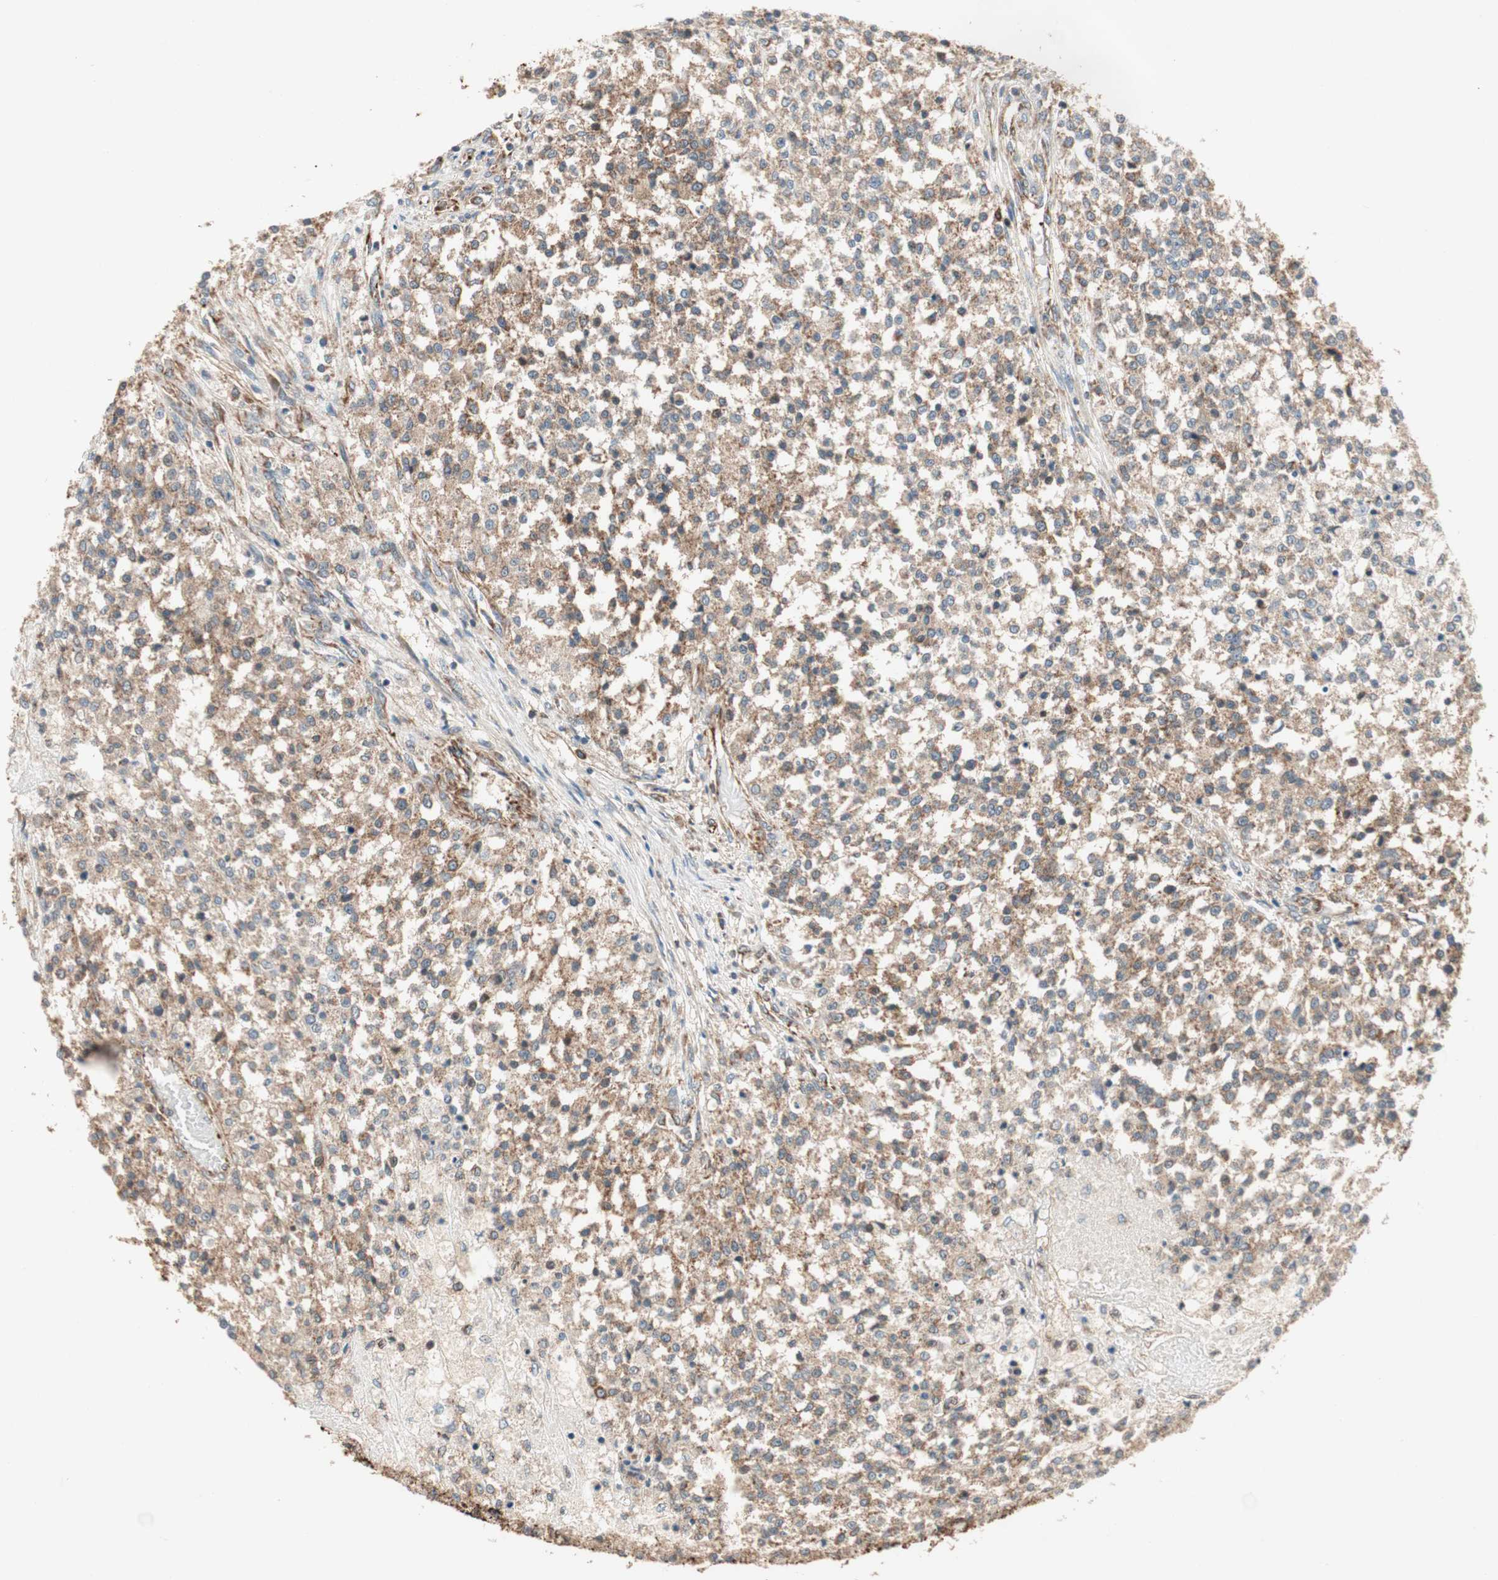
{"staining": {"intensity": "moderate", "quantity": ">75%", "location": "cytoplasmic/membranous"}, "tissue": "testis cancer", "cell_type": "Tumor cells", "image_type": "cancer", "snomed": [{"axis": "morphology", "description": "Seminoma, NOS"}, {"axis": "topography", "description": "Testis"}], "caption": "High-magnification brightfield microscopy of seminoma (testis) stained with DAB (3,3'-diaminobenzidine) (brown) and counterstained with hematoxylin (blue). tumor cells exhibit moderate cytoplasmic/membranous expression is seen in approximately>75% of cells. Using DAB (brown) and hematoxylin (blue) stains, captured at high magnification using brightfield microscopy.", "gene": "AKAP1", "patient": {"sex": "male", "age": 59}}